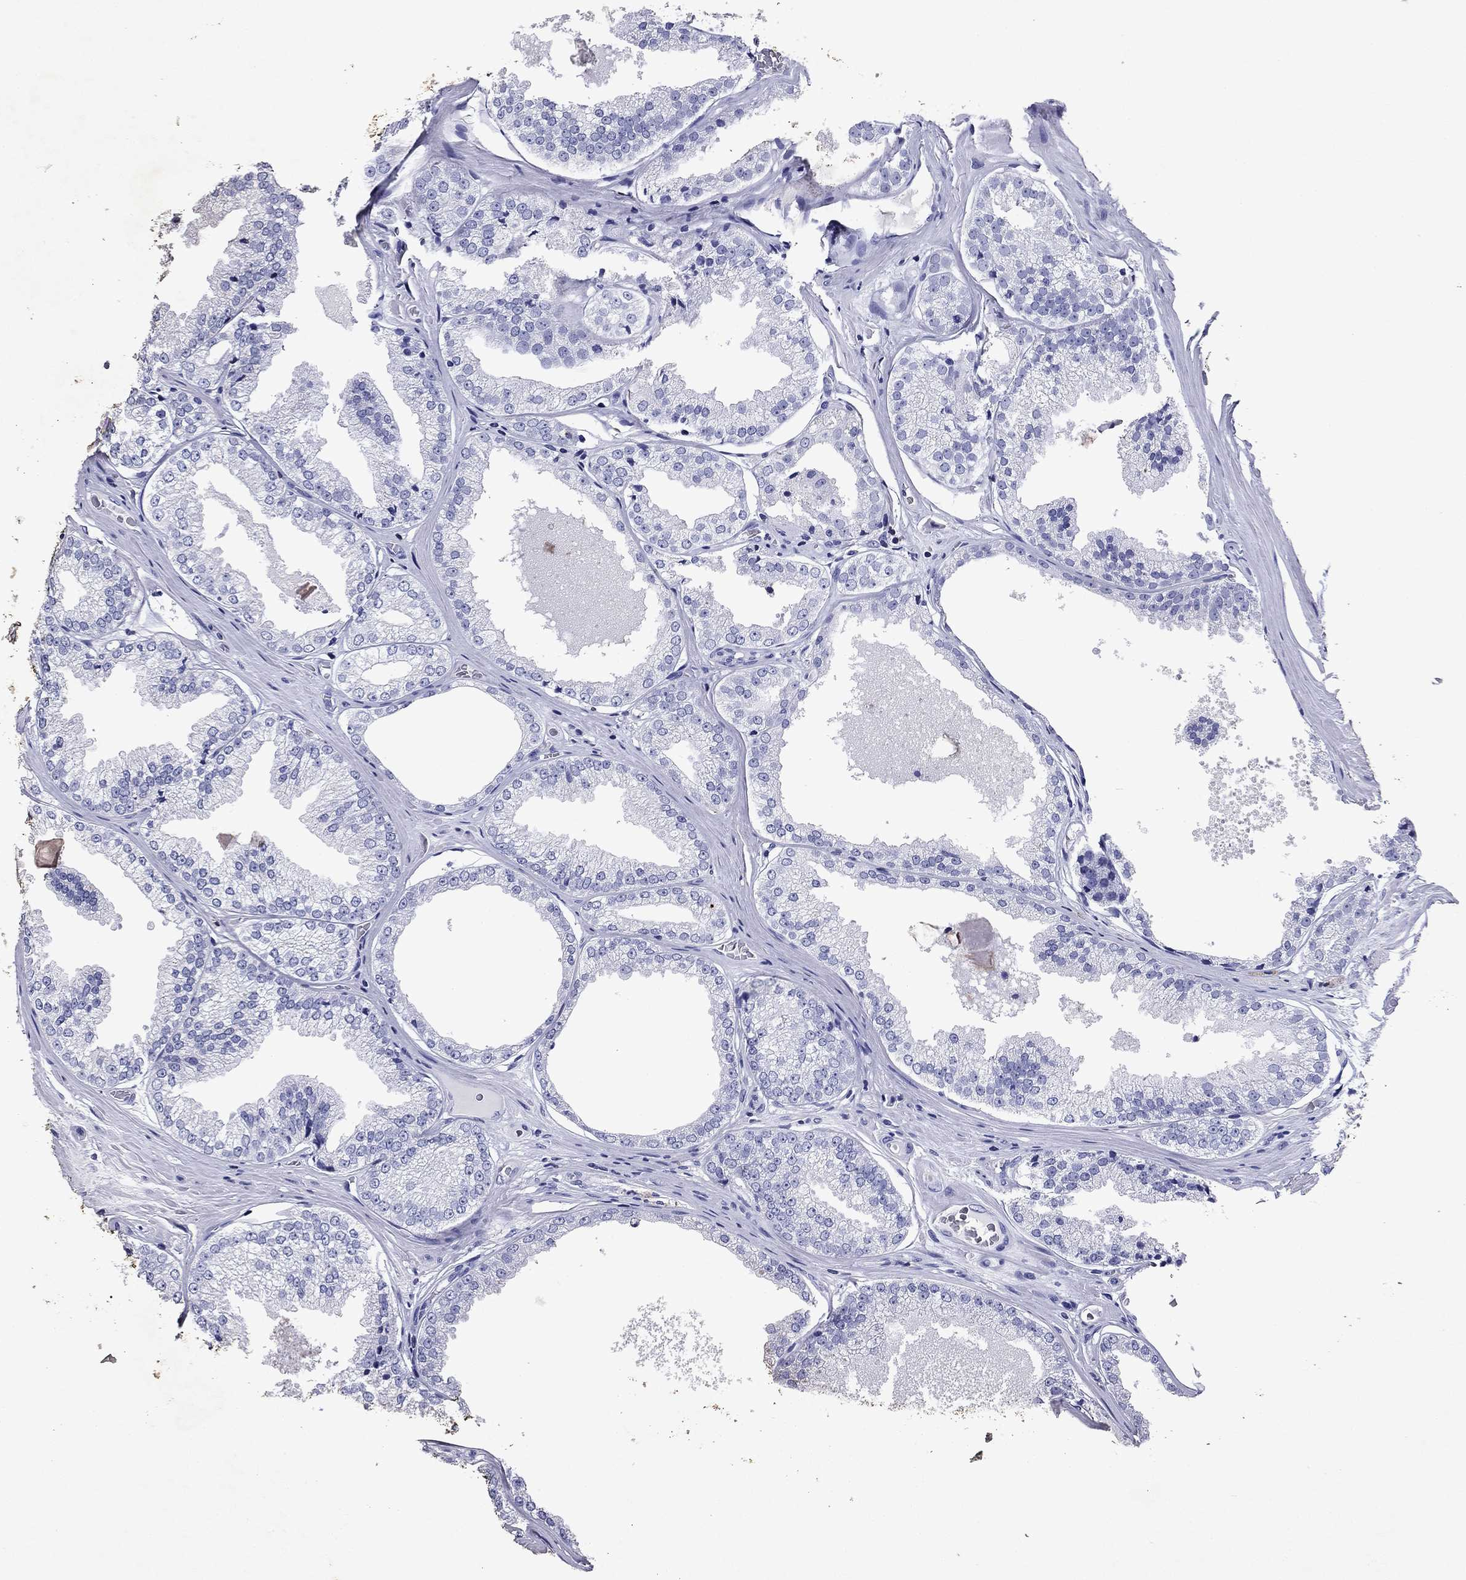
{"staining": {"intensity": "negative", "quantity": "none", "location": "none"}, "tissue": "prostate cancer", "cell_type": "Tumor cells", "image_type": "cancer", "snomed": [{"axis": "morphology", "description": "Adenocarcinoma, Low grade"}, {"axis": "topography", "description": "Prostate"}], "caption": "DAB (3,3'-diaminobenzidine) immunohistochemical staining of human adenocarcinoma (low-grade) (prostate) reveals no significant positivity in tumor cells.", "gene": "GZMK", "patient": {"sex": "male", "age": 68}}